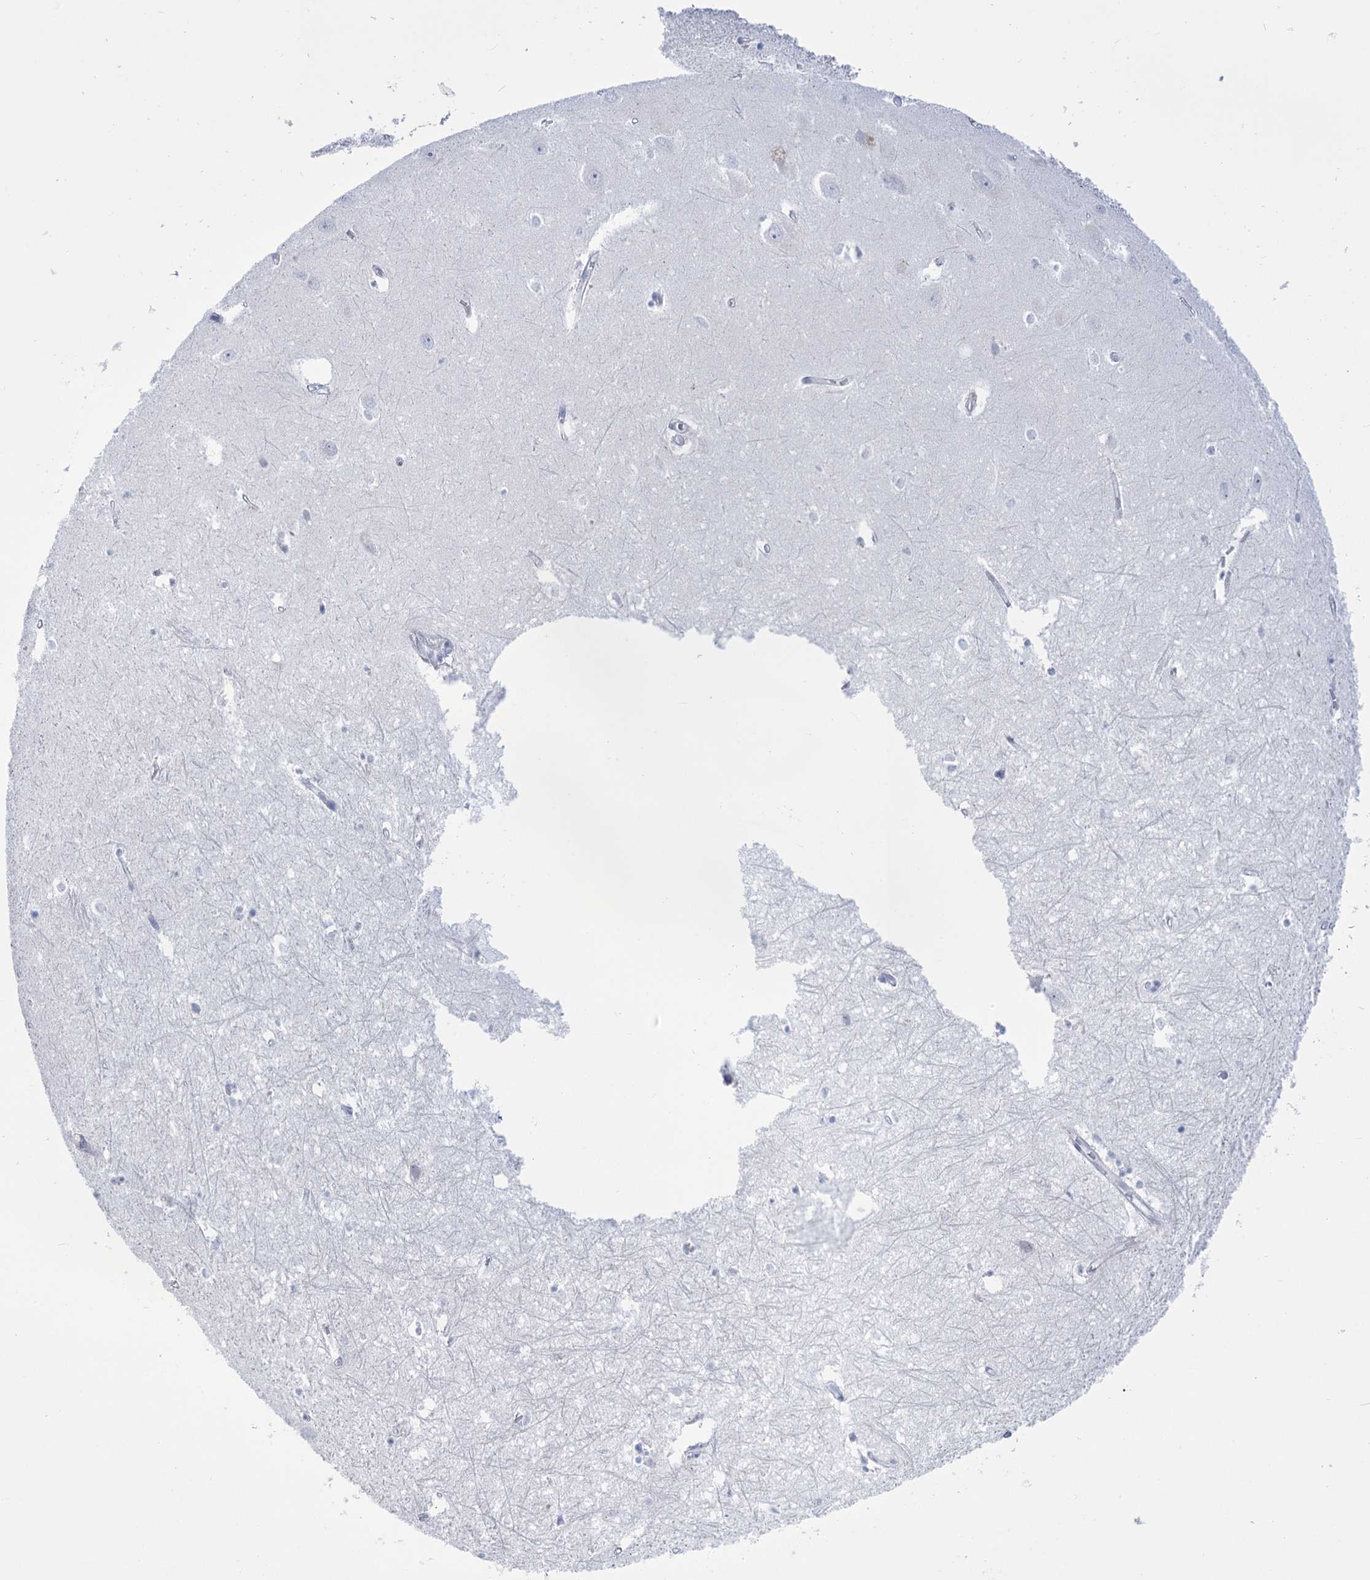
{"staining": {"intensity": "negative", "quantity": "none", "location": "none"}, "tissue": "hippocampus", "cell_type": "Glial cells", "image_type": "normal", "snomed": [{"axis": "morphology", "description": "Normal tissue, NOS"}, {"axis": "topography", "description": "Hippocampus"}], "caption": "Protein analysis of unremarkable hippocampus displays no significant positivity in glial cells.", "gene": "HORMAD1", "patient": {"sex": "female", "age": 64}}